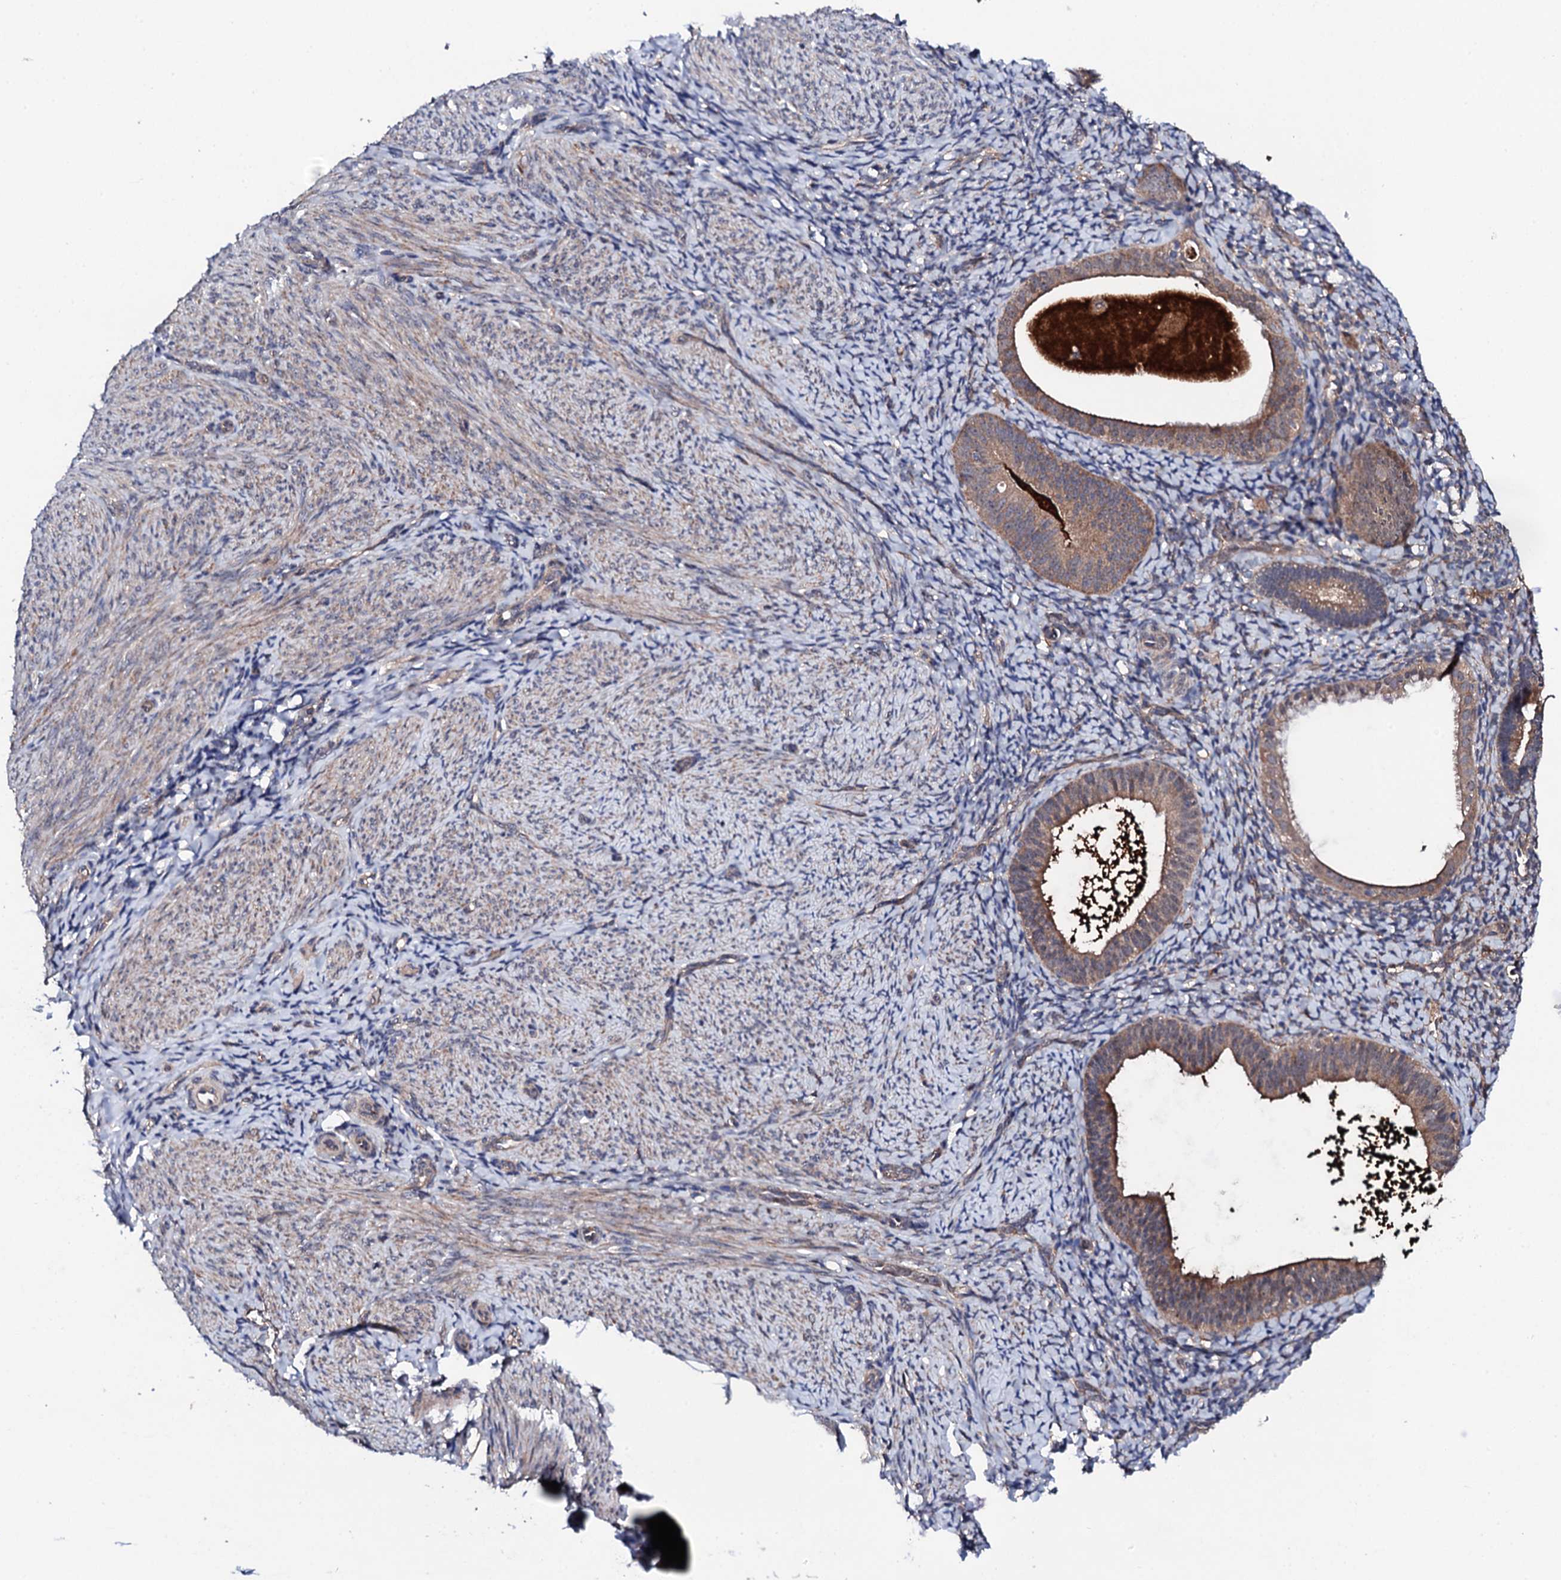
{"staining": {"intensity": "negative", "quantity": "none", "location": "none"}, "tissue": "endometrium", "cell_type": "Cells in endometrial stroma", "image_type": "normal", "snomed": [{"axis": "morphology", "description": "Normal tissue, NOS"}, {"axis": "topography", "description": "Endometrium"}], "caption": "Benign endometrium was stained to show a protein in brown. There is no significant staining in cells in endometrial stroma. (Immunohistochemistry (ihc), brightfield microscopy, high magnification).", "gene": "IP6K1", "patient": {"sex": "female", "age": 65}}